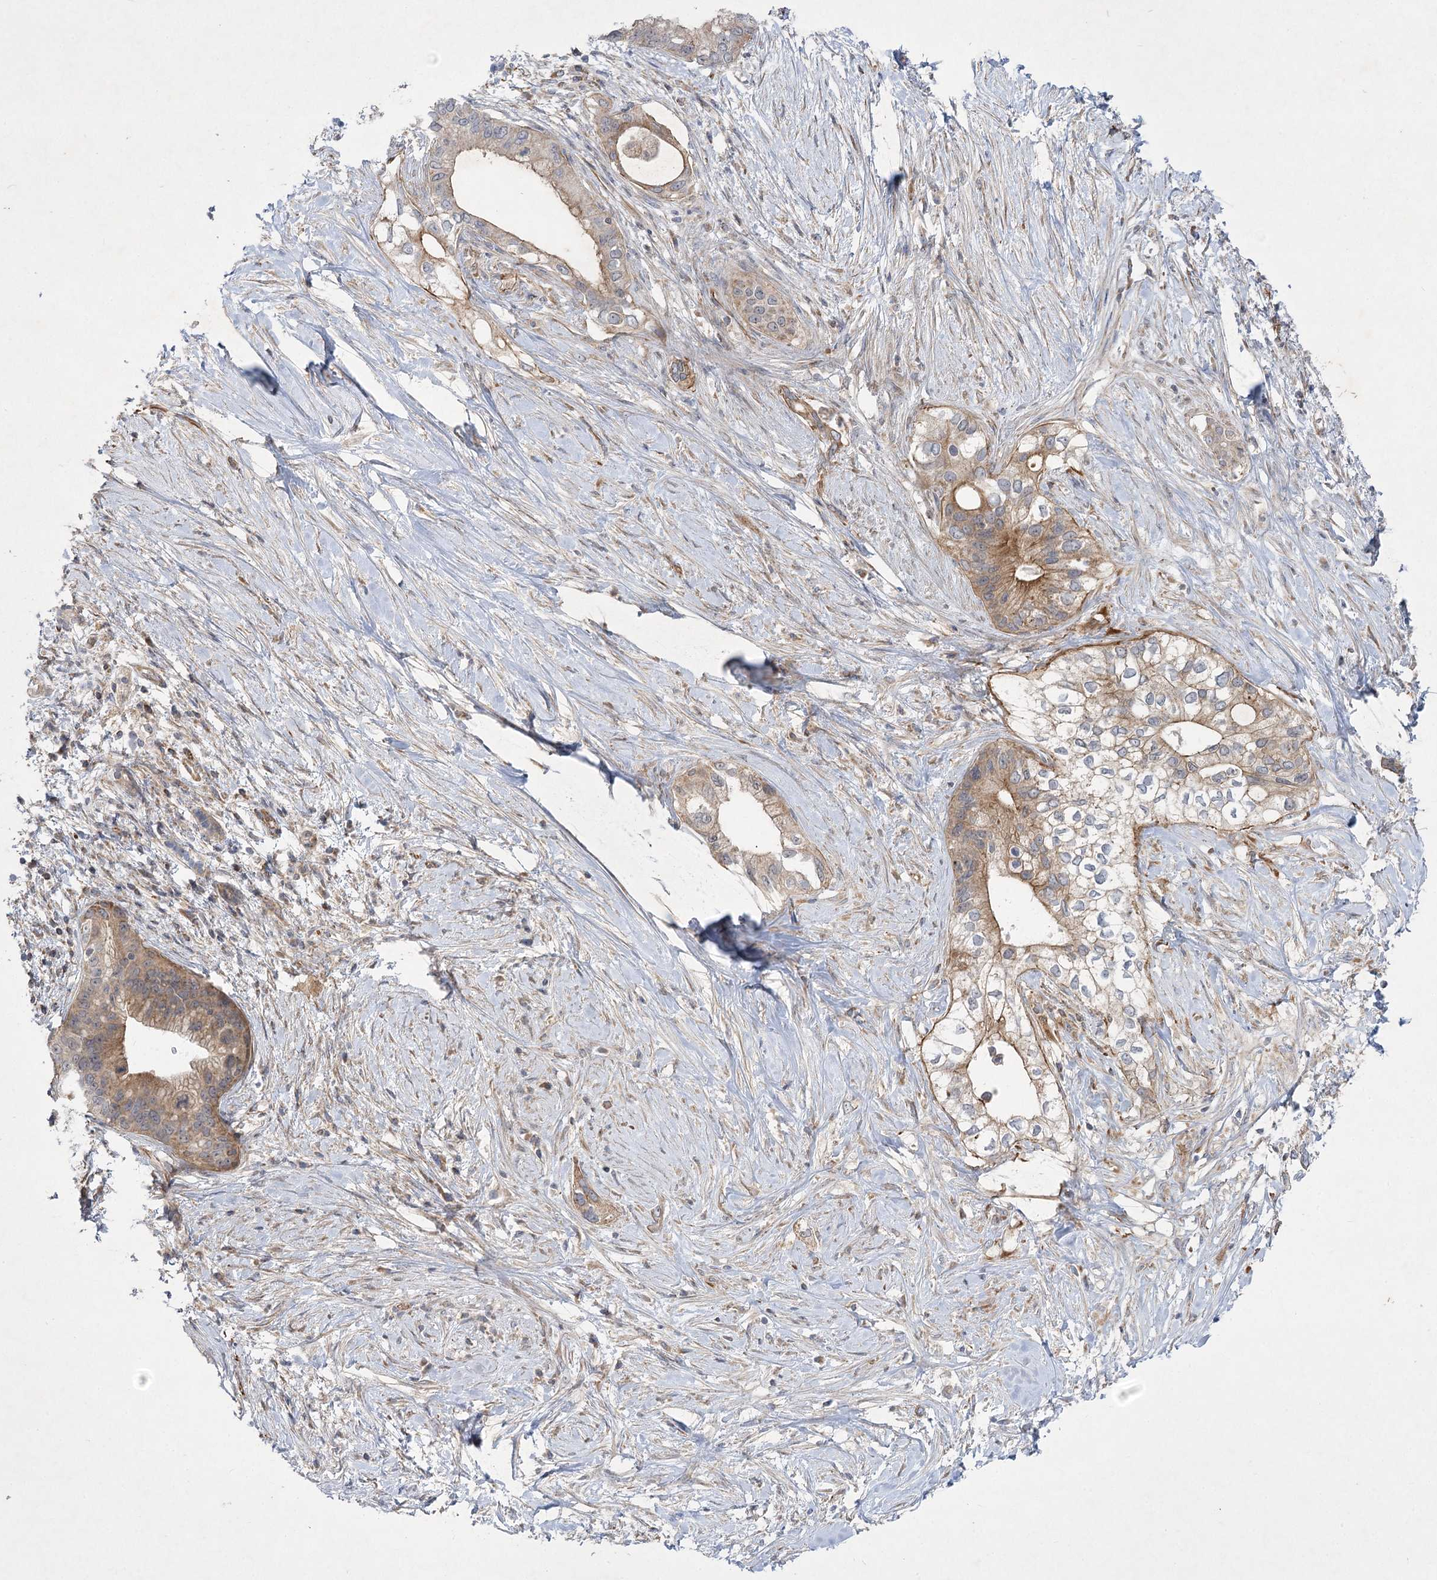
{"staining": {"intensity": "moderate", "quantity": "25%-75%", "location": "cytoplasmic/membranous"}, "tissue": "pancreatic cancer", "cell_type": "Tumor cells", "image_type": "cancer", "snomed": [{"axis": "morphology", "description": "Normal tissue, NOS"}, {"axis": "morphology", "description": "Adenocarcinoma, NOS"}, {"axis": "topography", "description": "Pancreas"}, {"axis": "topography", "description": "Peripheral nerve tissue"}], "caption": "Human pancreatic adenocarcinoma stained for a protein (brown) displays moderate cytoplasmic/membranous positive positivity in about 25%-75% of tumor cells.", "gene": "KIAA0825", "patient": {"sex": "male", "age": 59}}